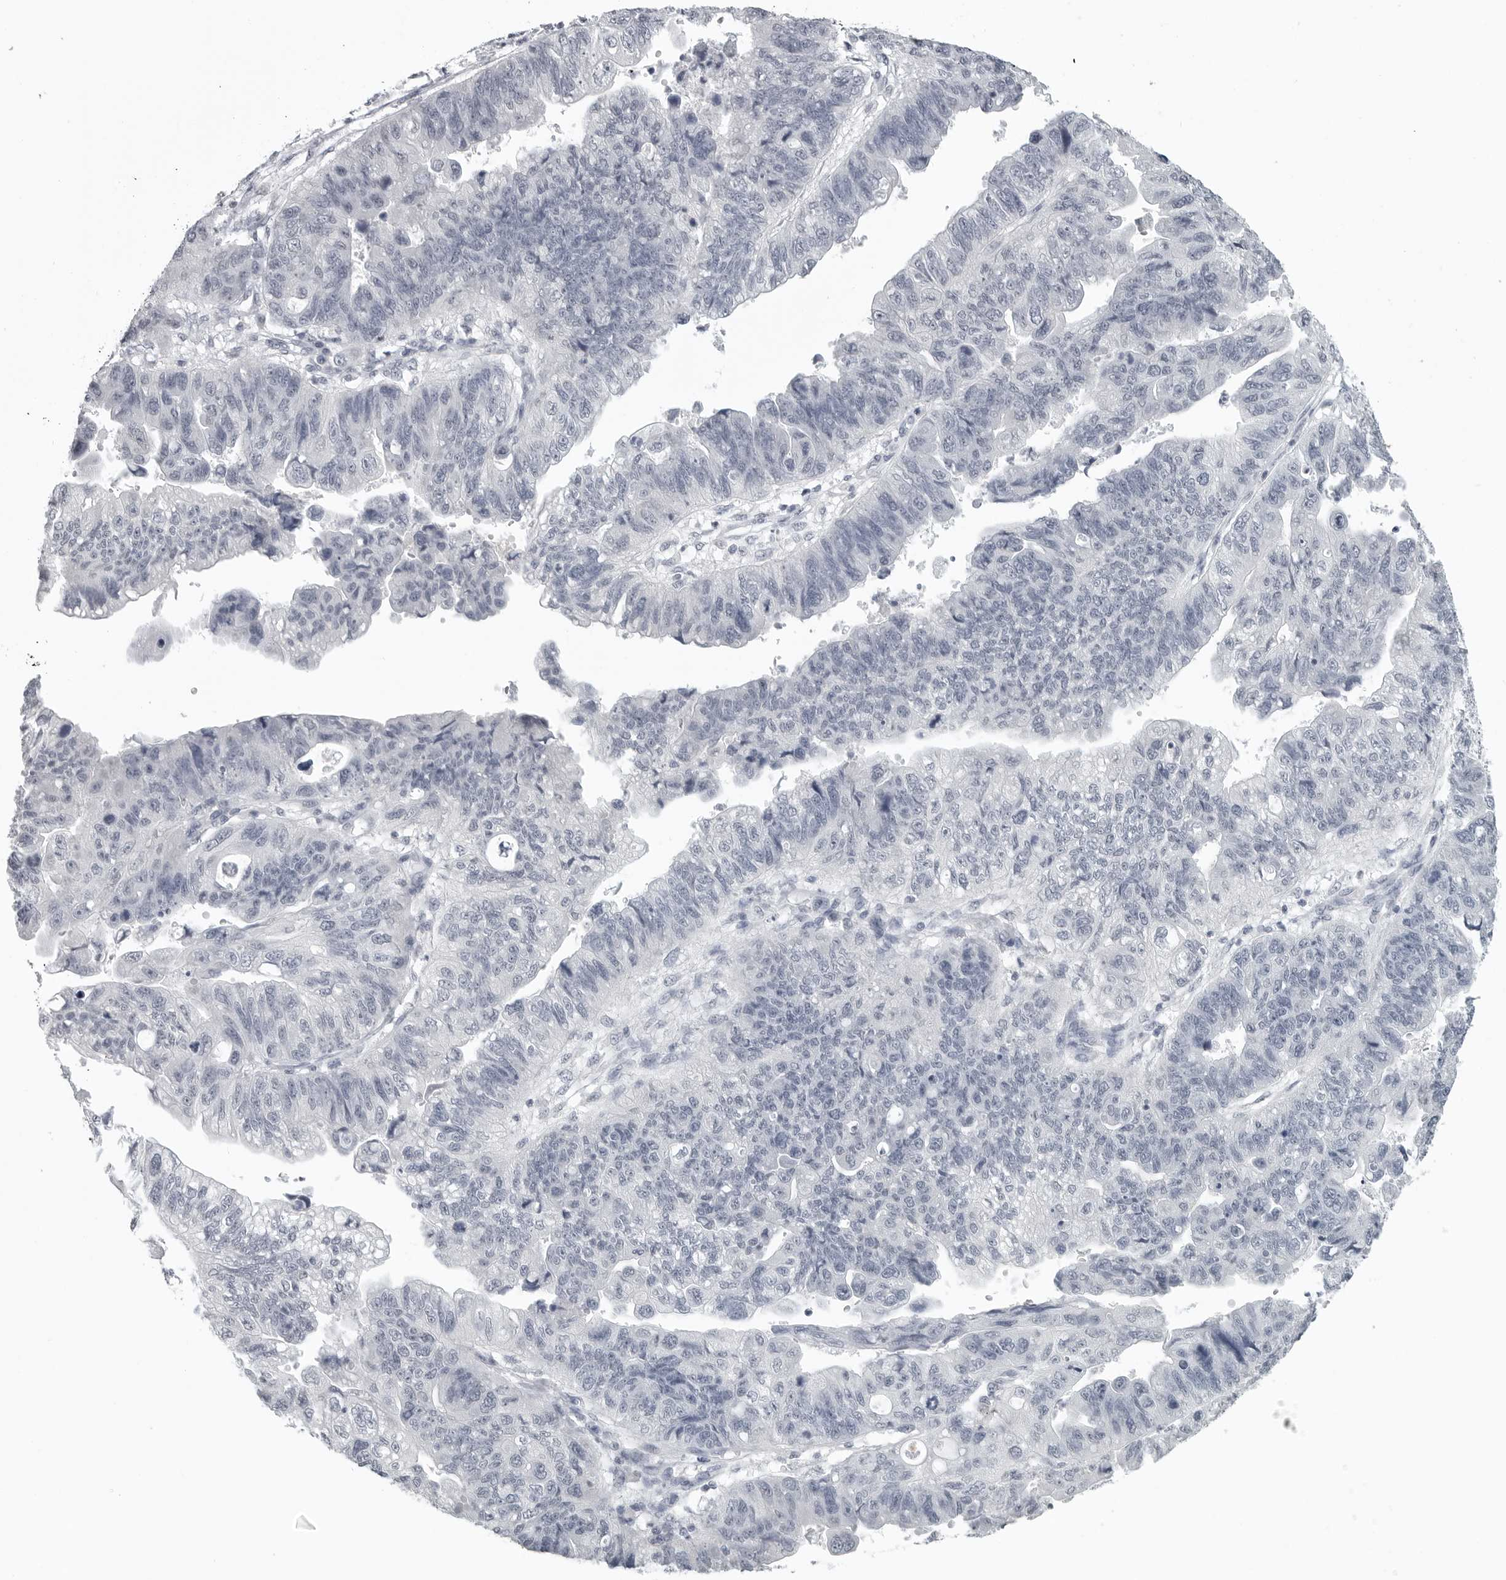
{"staining": {"intensity": "negative", "quantity": "none", "location": "none"}, "tissue": "stomach cancer", "cell_type": "Tumor cells", "image_type": "cancer", "snomed": [{"axis": "morphology", "description": "Adenocarcinoma, NOS"}, {"axis": "topography", "description": "Stomach"}], "caption": "Tumor cells are negative for brown protein staining in stomach adenocarcinoma. The staining was performed using DAB (3,3'-diaminobenzidine) to visualize the protein expression in brown, while the nuclei were stained in blue with hematoxylin (Magnification: 20x).", "gene": "BPIFA1", "patient": {"sex": "male", "age": 59}}